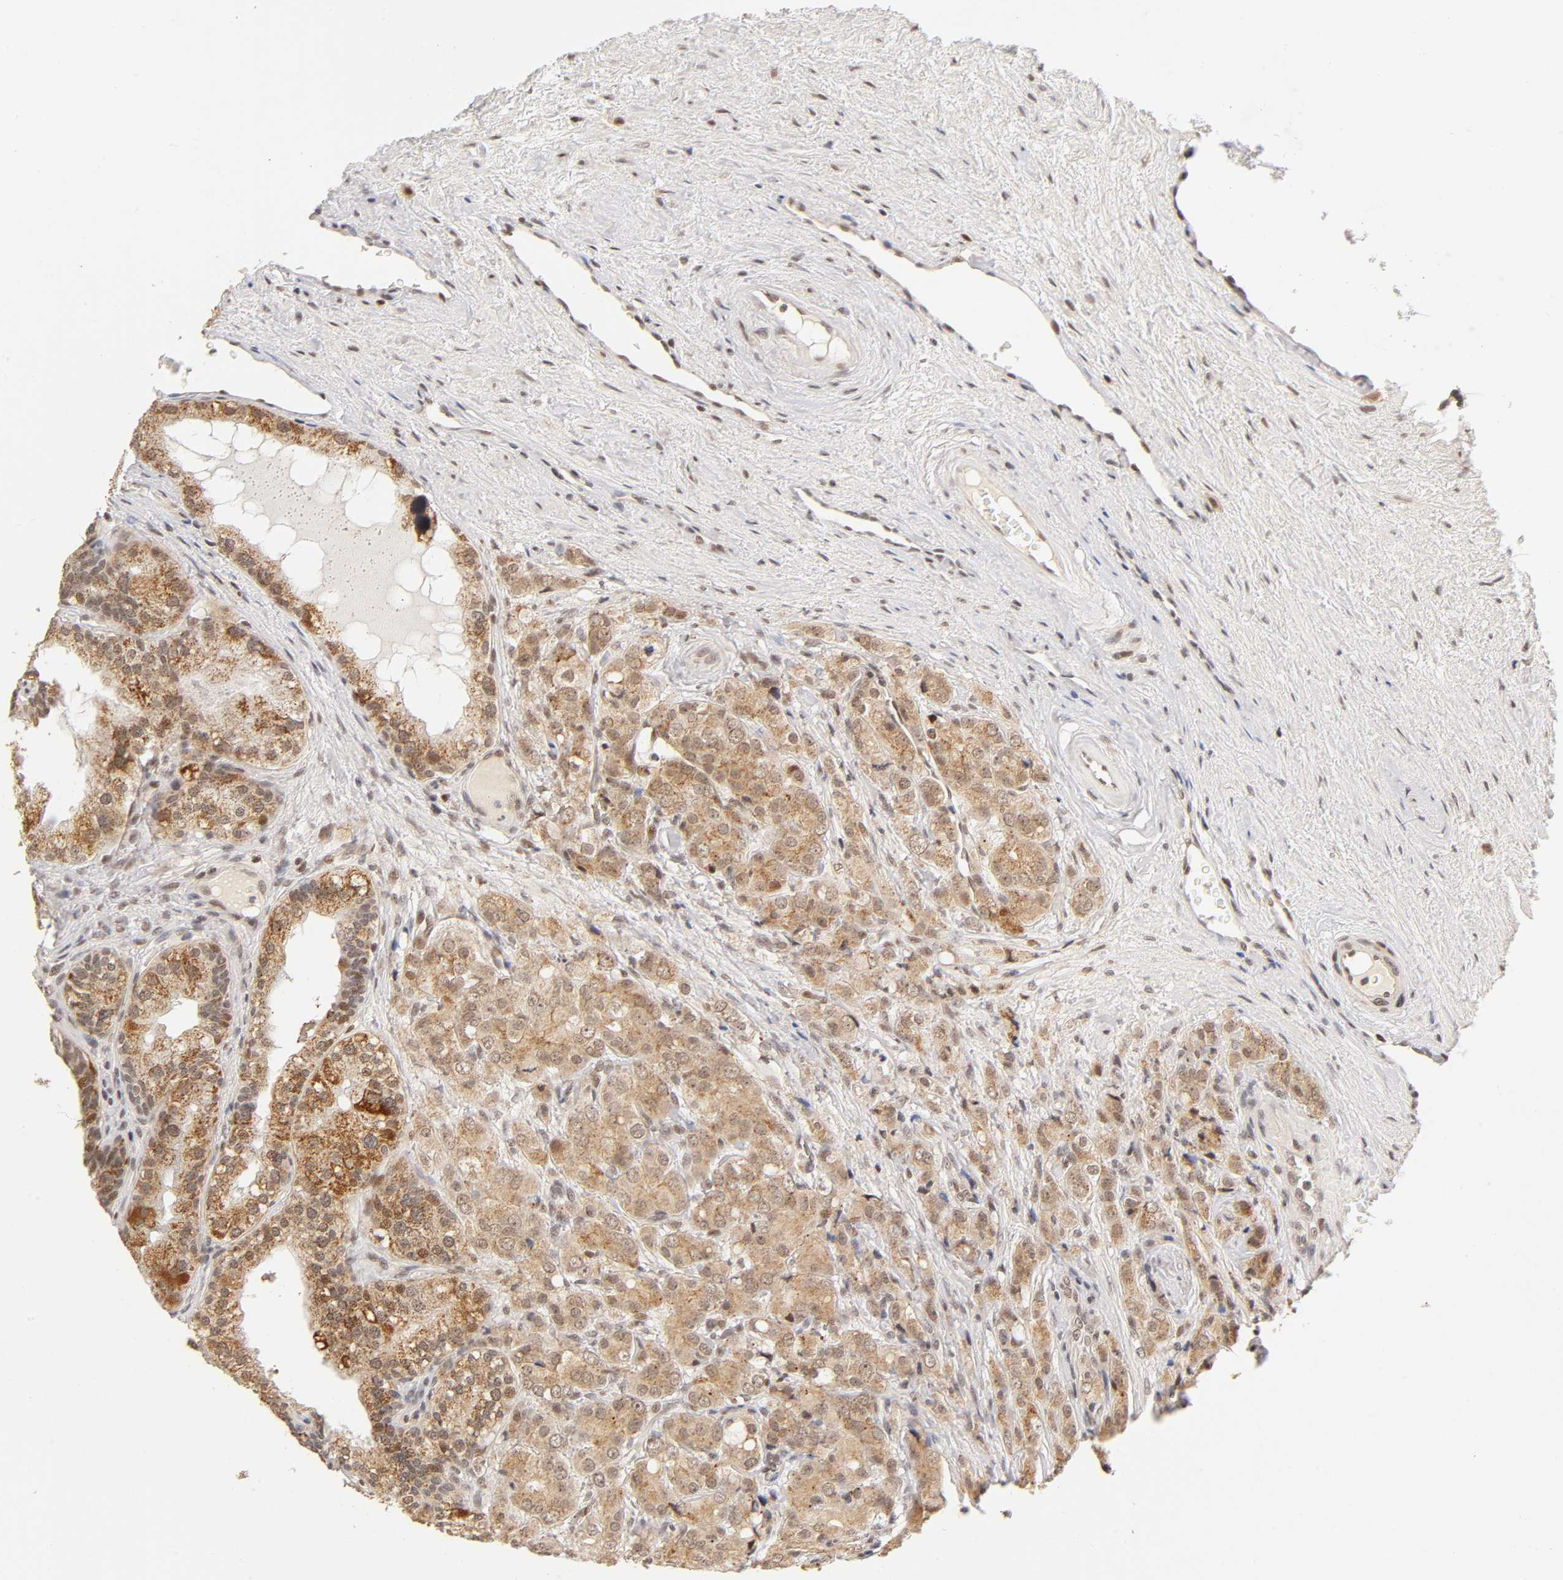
{"staining": {"intensity": "moderate", "quantity": ">75%", "location": "cytoplasmic/membranous,nuclear"}, "tissue": "prostate cancer", "cell_type": "Tumor cells", "image_type": "cancer", "snomed": [{"axis": "morphology", "description": "Adenocarcinoma, High grade"}, {"axis": "topography", "description": "Prostate"}], "caption": "Tumor cells exhibit medium levels of moderate cytoplasmic/membranous and nuclear expression in about >75% of cells in human prostate cancer (high-grade adenocarcinoma).", "gene": "TAF10", "patient": {"sex": "male", "age": 68}}